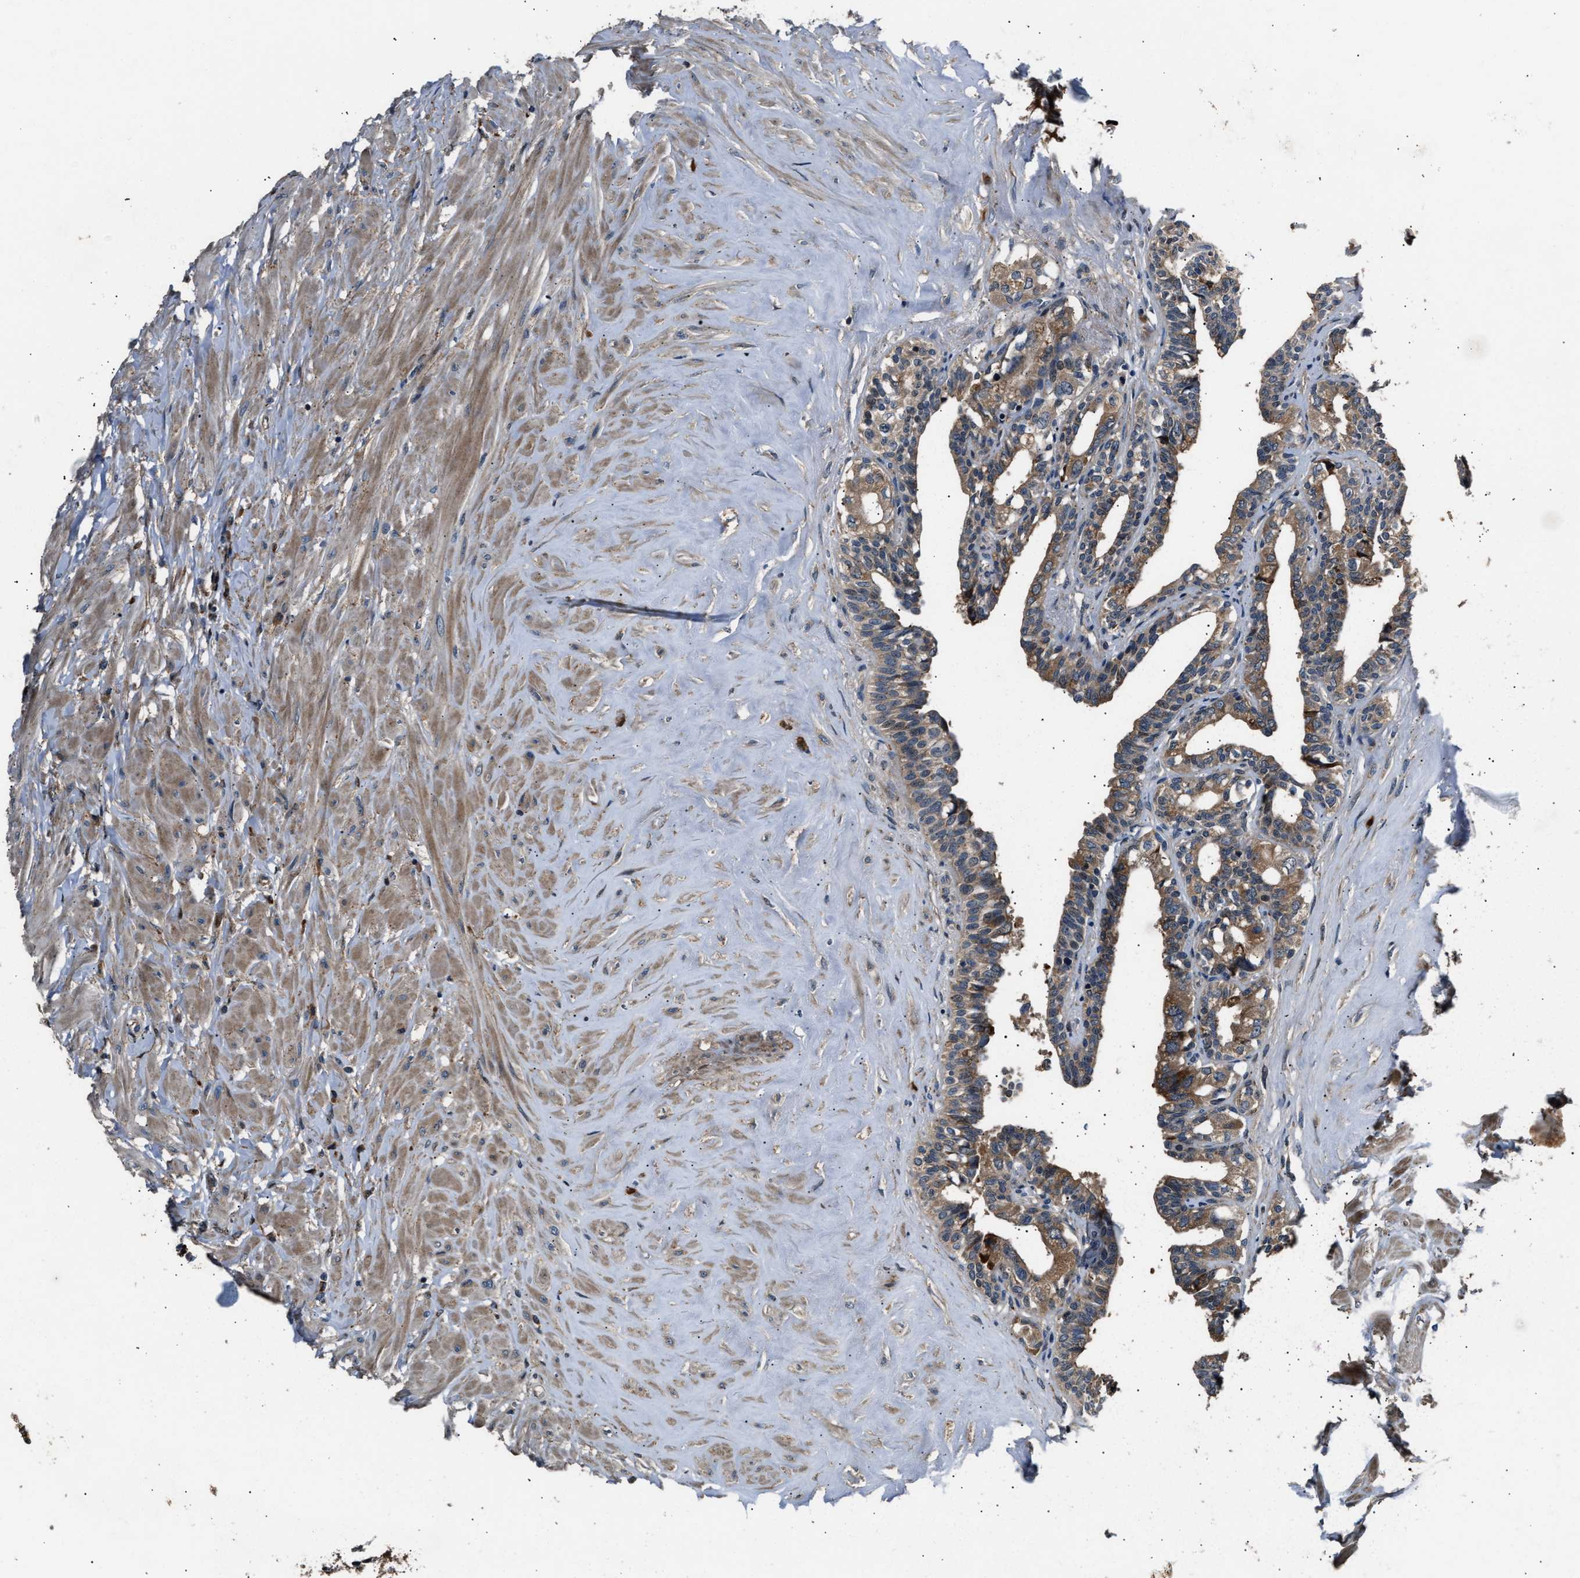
{"staining": {"intensity": "moderate", "quantity": ">75%", "location": "cytoplasmic/membranous"}, "tissue": "seminal vesicle", "cell_type": "Glandular cells", "image_type": "normal", "snomed": [{"axis": "morphology", "description": "Normal tissue, NOS"}, {"axis": "topography", "description": "Seminal veicle"}], "caption": "Seminal vesicle stained with DAB immunohistochemistry (IHC) displays medium levels of moderate cytoplasmic/membranous positivity in approximately >75% of glandular cells. Using DAB (3,3'-diaminobenzidine) (brown) and hematoxylin (blue) stains, captured at high magnification using brightfield microscopy.", "gene": "IMPDH2", "patient": {"sex": "male", "age": 63}}